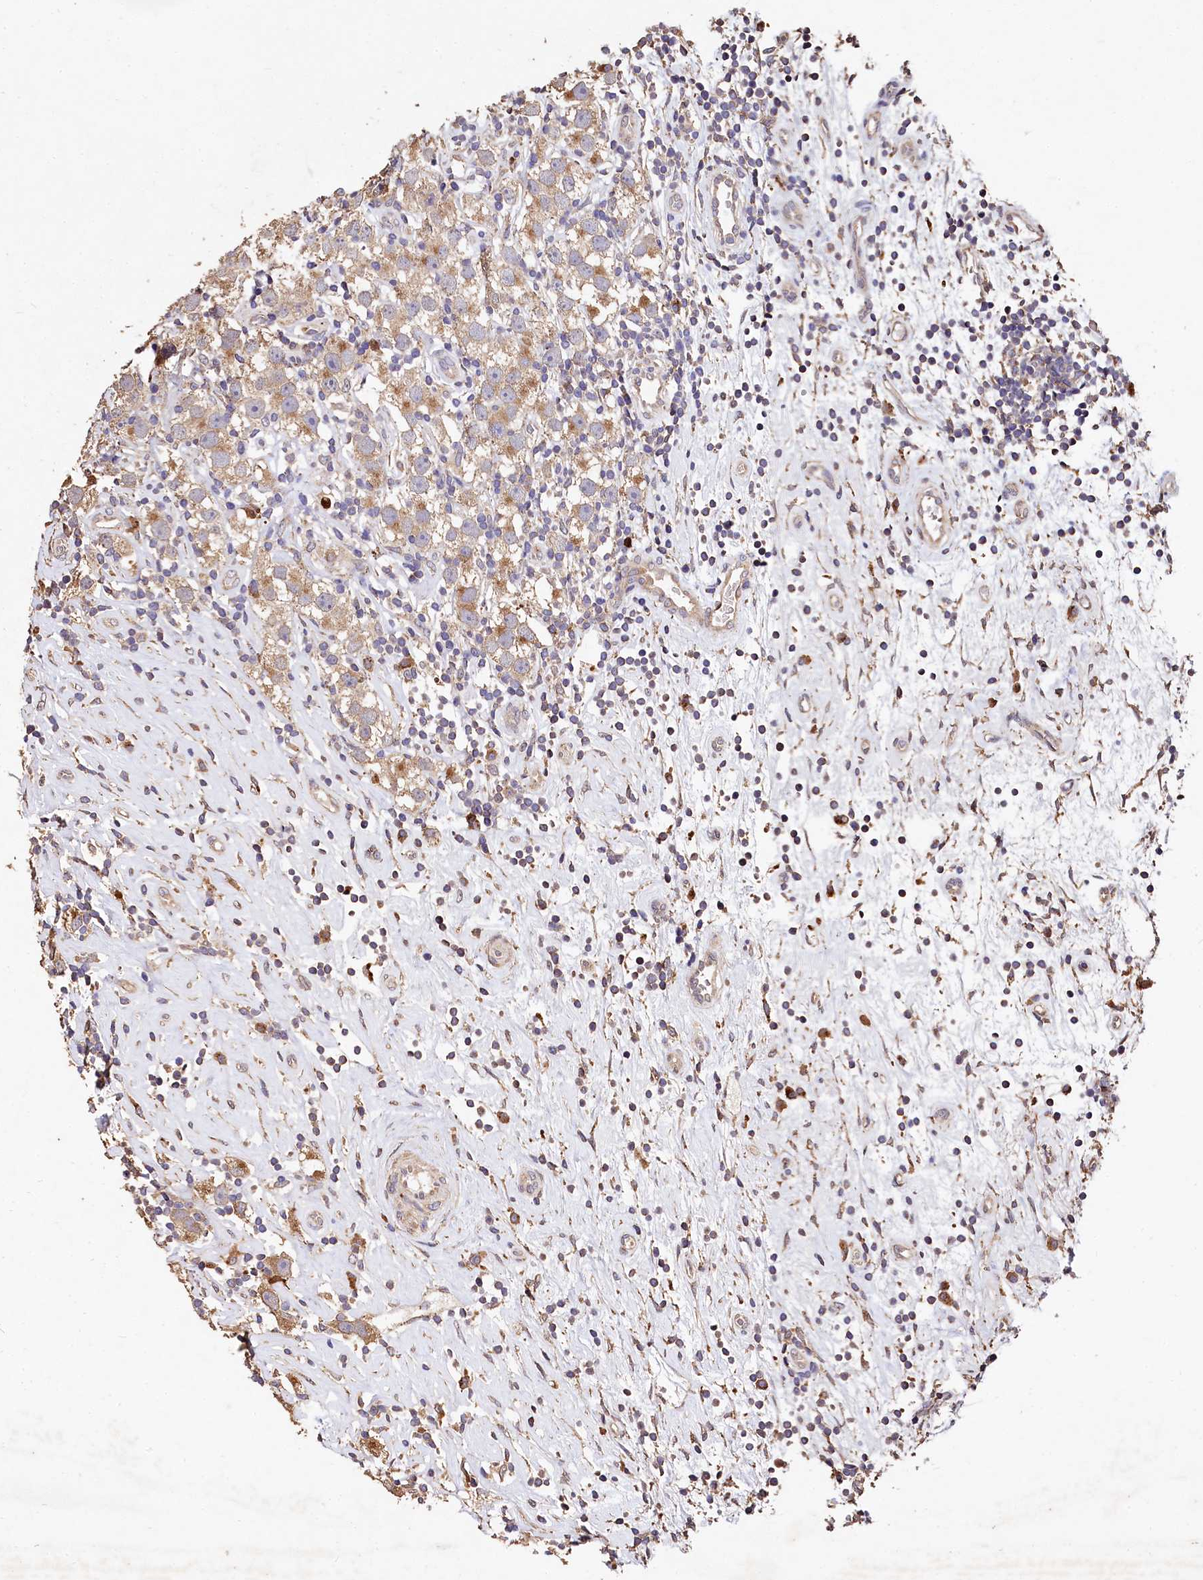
{"staining": {"intensity": "moderate", "quantity": "<25%", "location": "cytoplasmic/membranous"}, "tissue": "testis cancer", "cell_type": "Tumor cells", "image_type": "cancer", "snomed": [{"axis": "morphology", "description": "Seminoma, NOS"}, {"axis": "topography", "description": "Testis"}], "caption": "Immunohistochemical staining of testis cancer (seminoma) reveals low levels of moderate cytoplasmic/membranous protein positivity in about <25% of tumor cells.", "gene": "LSM4", "patient": {"sex": "male", "age": 49}}